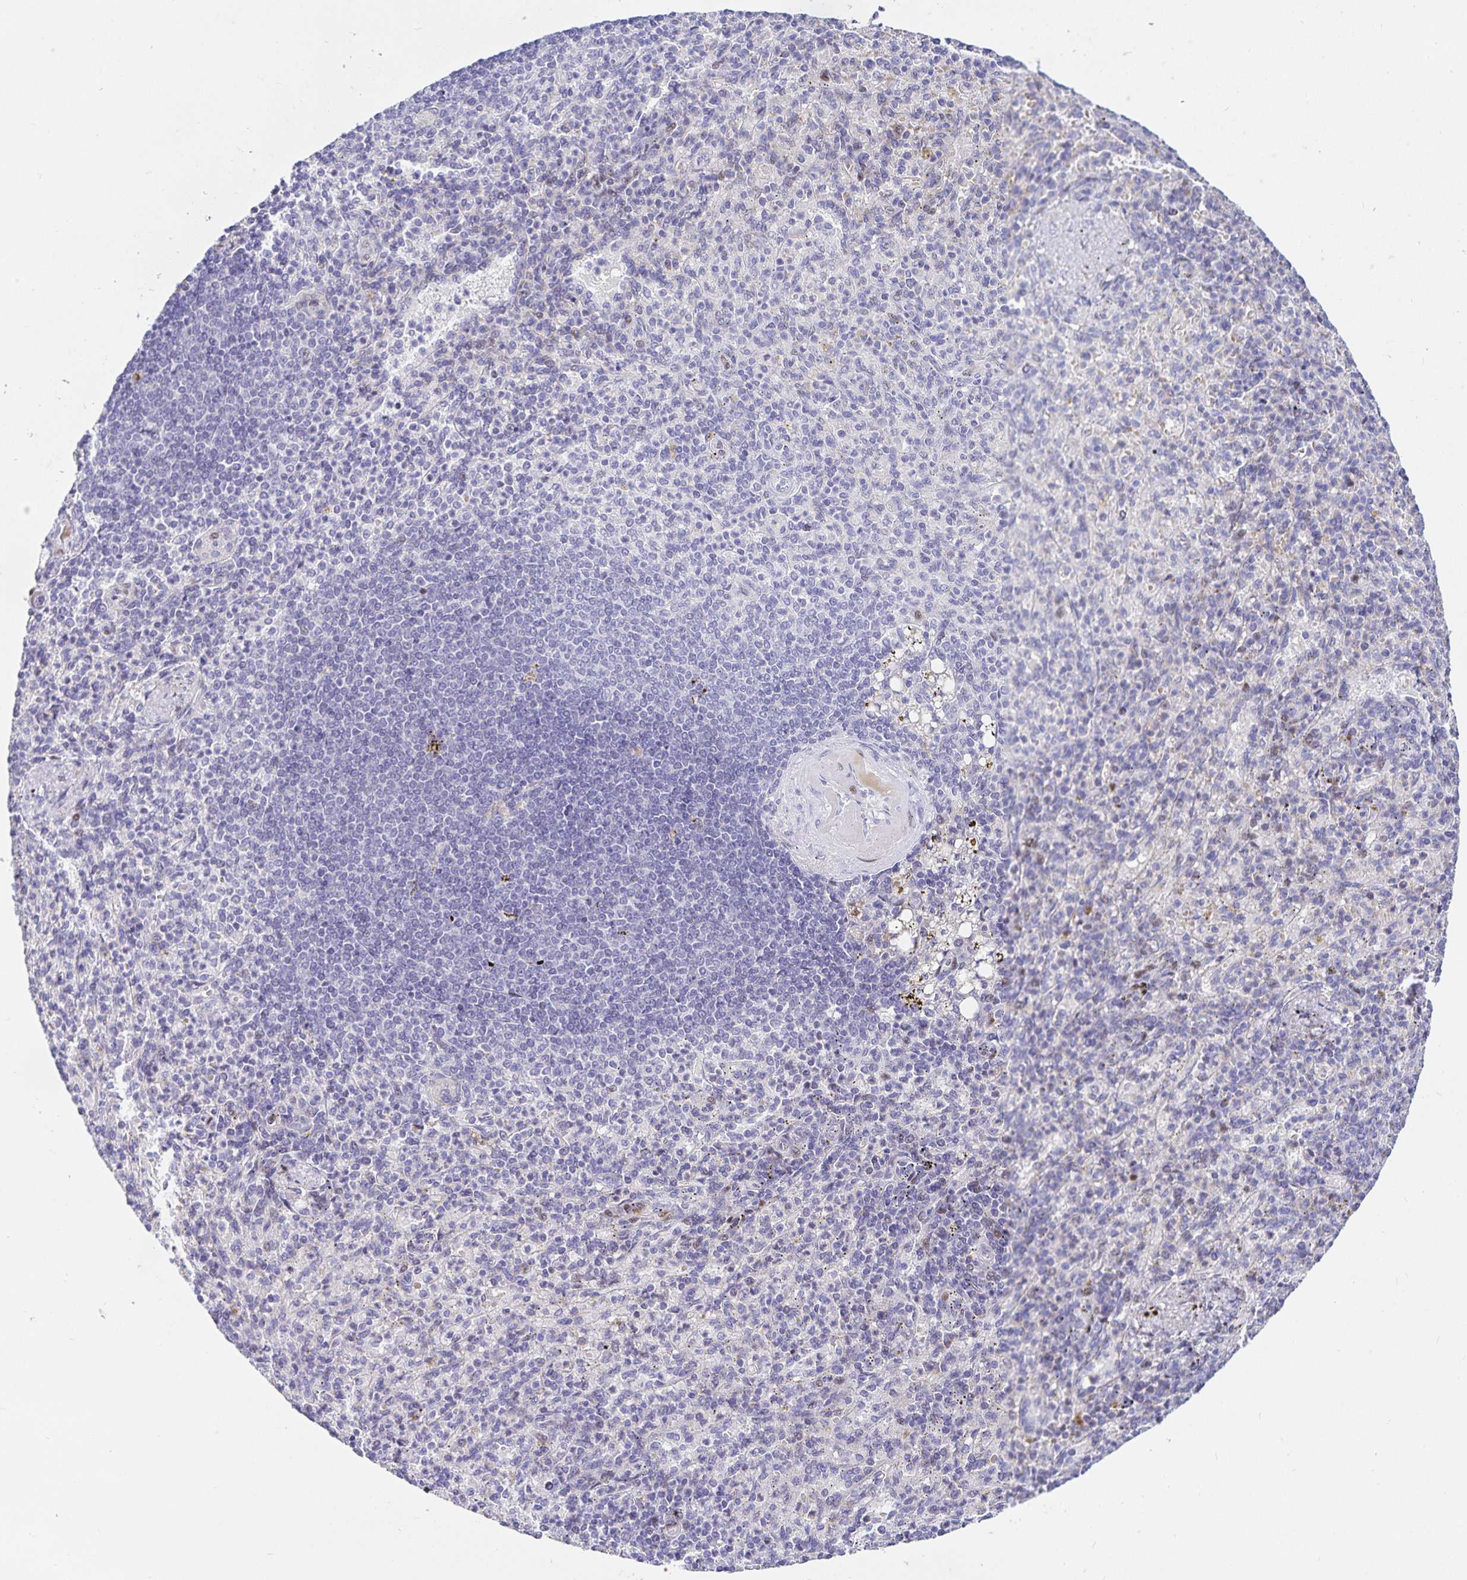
{"staining": {"intensity": "negative", "quantity": "none", "location": "none"}, "tissue": "spleen", "cell_type": "Cells in red pulp", "image_type": "normal", "snomed": [{"axis": "morphology", "description": "Normal tissue, NOS"}, {"axis": "topography", "description": "Spleen"}], "caption": "Cells in red pulp are negative for protein expression in normal human spleen. The staining is performed using DAB brown chromogen with nuclei counter-stained in using hematoxylin.", "gene": "KBTBD13", "patient": {"sex": "female", "age": 74}}